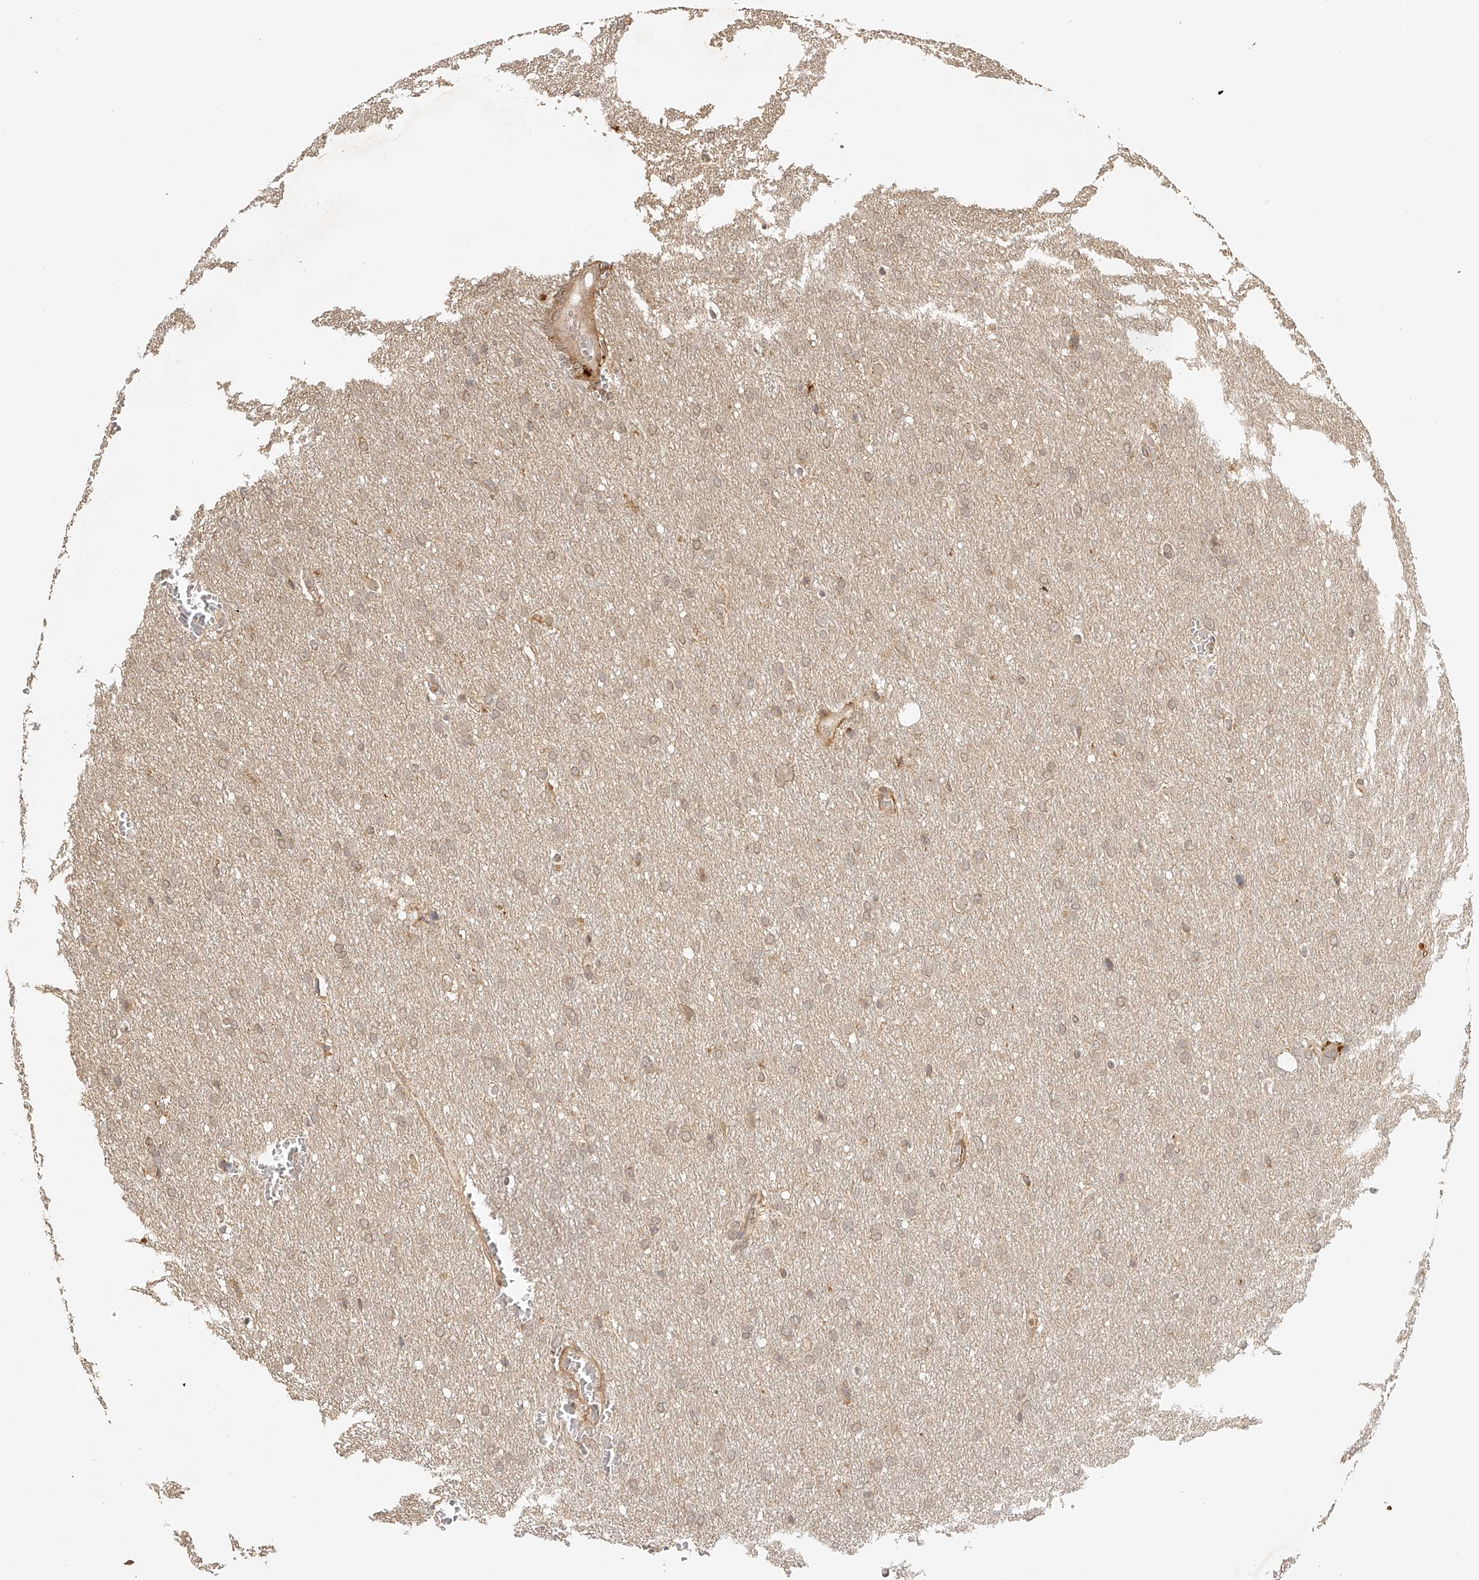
{"staining": {"intensity": "weak", "quantity": "<25%", "location": "cytoplasmic/membranous,nuclear"}, "tissue": "glioma", "cell_type": "Tumor cells", "image_type": "cancer", "snomed": [{"axis": "morphology", "description": "Glioma, malignant, Low grade"}, {"axis": "topography", "description": "Brain"}], "caption": "Tumor cells are negative for brown protein staining in malignant low-grade glioma.", "gene": "BCL2L11", "patient": {"sex": "female", "age": 37}}